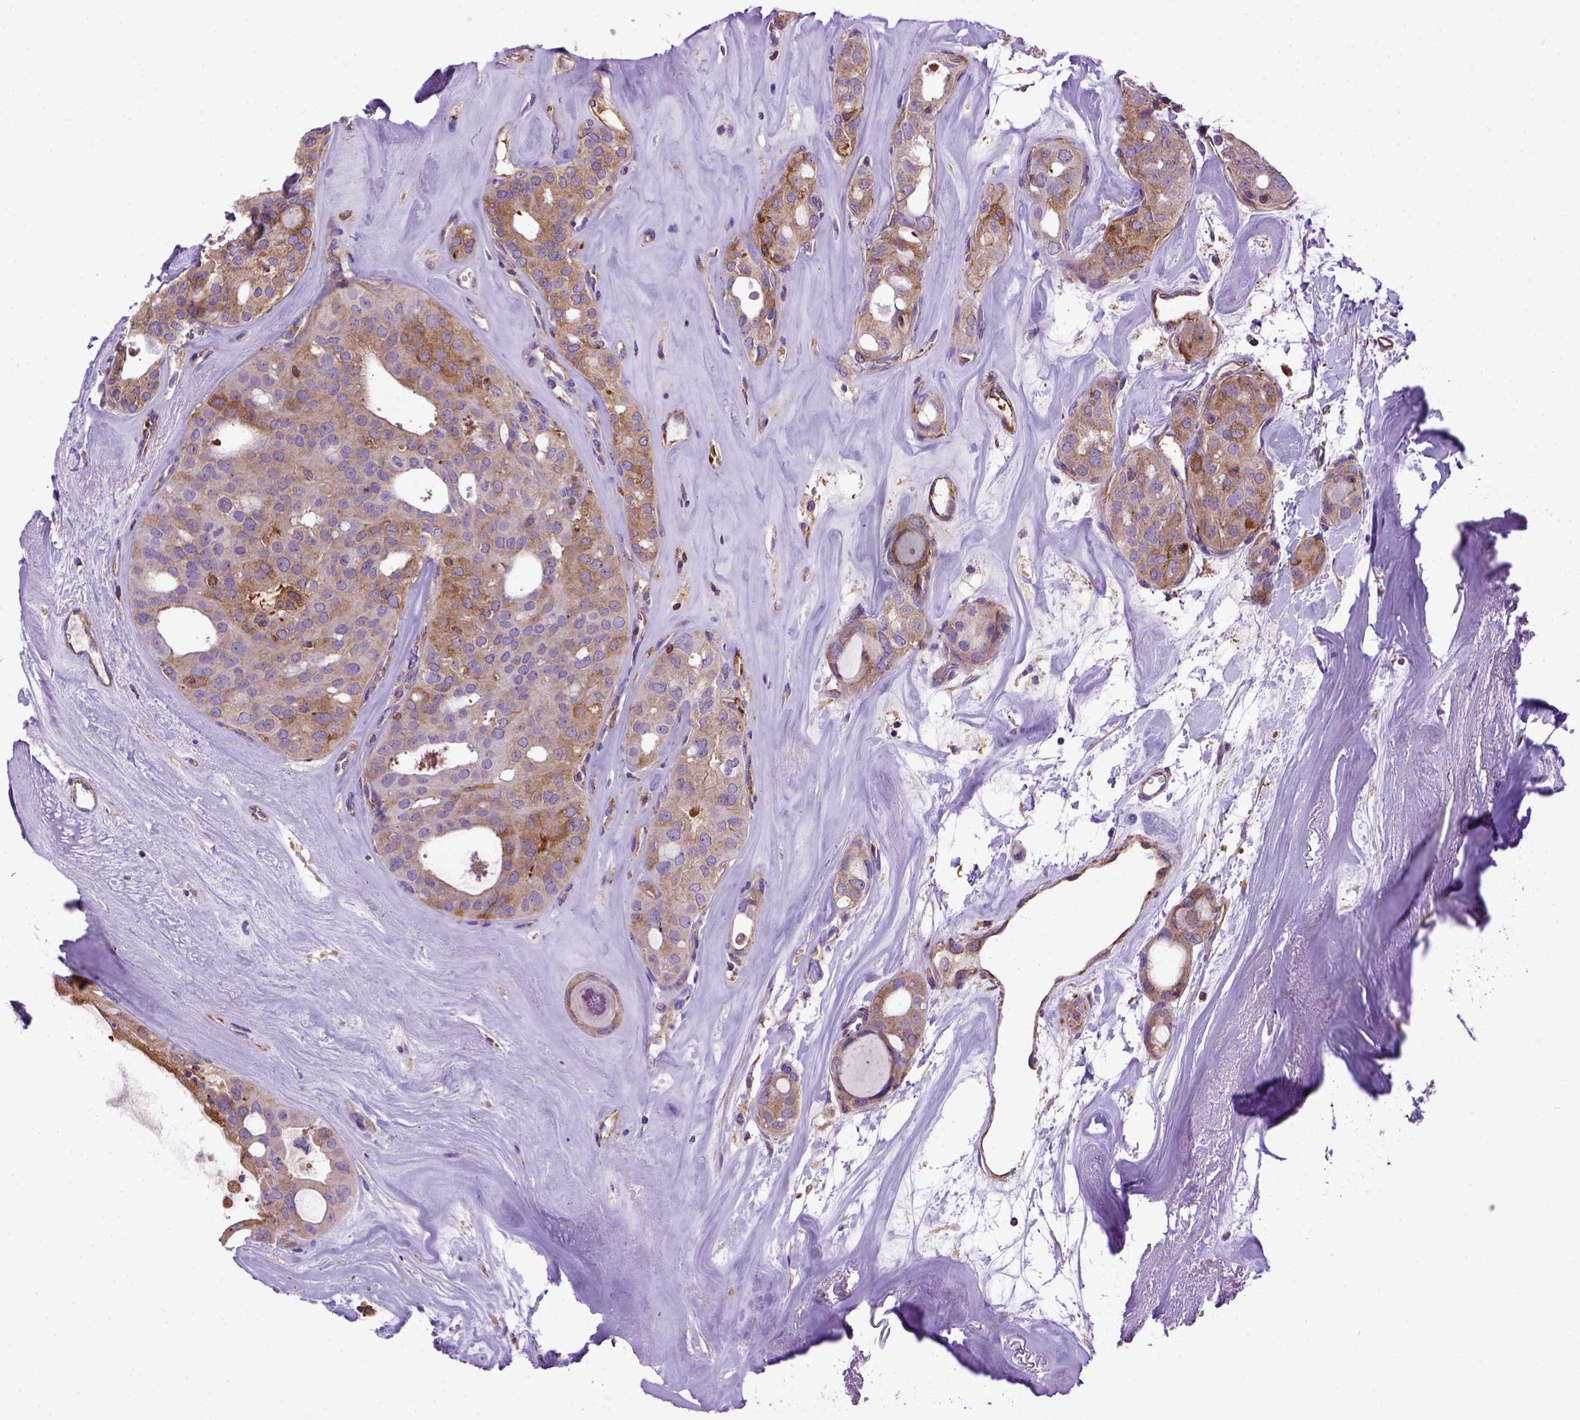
{"staining": {"intensity": "weak", "quantity": "25%-75%", "location": "cytoplasmic/membranous"}, "tissue": "thyroid cancer", "cell_type": "Tumor cells", "image_type": "cancer", "snomed": [{"axis": "morphology", "description": "Follicular adenoma carcinoma, NOS"}, {"axis": "topography", "description": "Thyroid gland"}], "caption": "Tumor cells reveal low levels of weak cytoplasmic/membranous expression in about 25%-75% of cells in thyroid follicular adenoma carcinoma.", "gene": "MVP", "patient": {"sex": "male", "age": 75}}